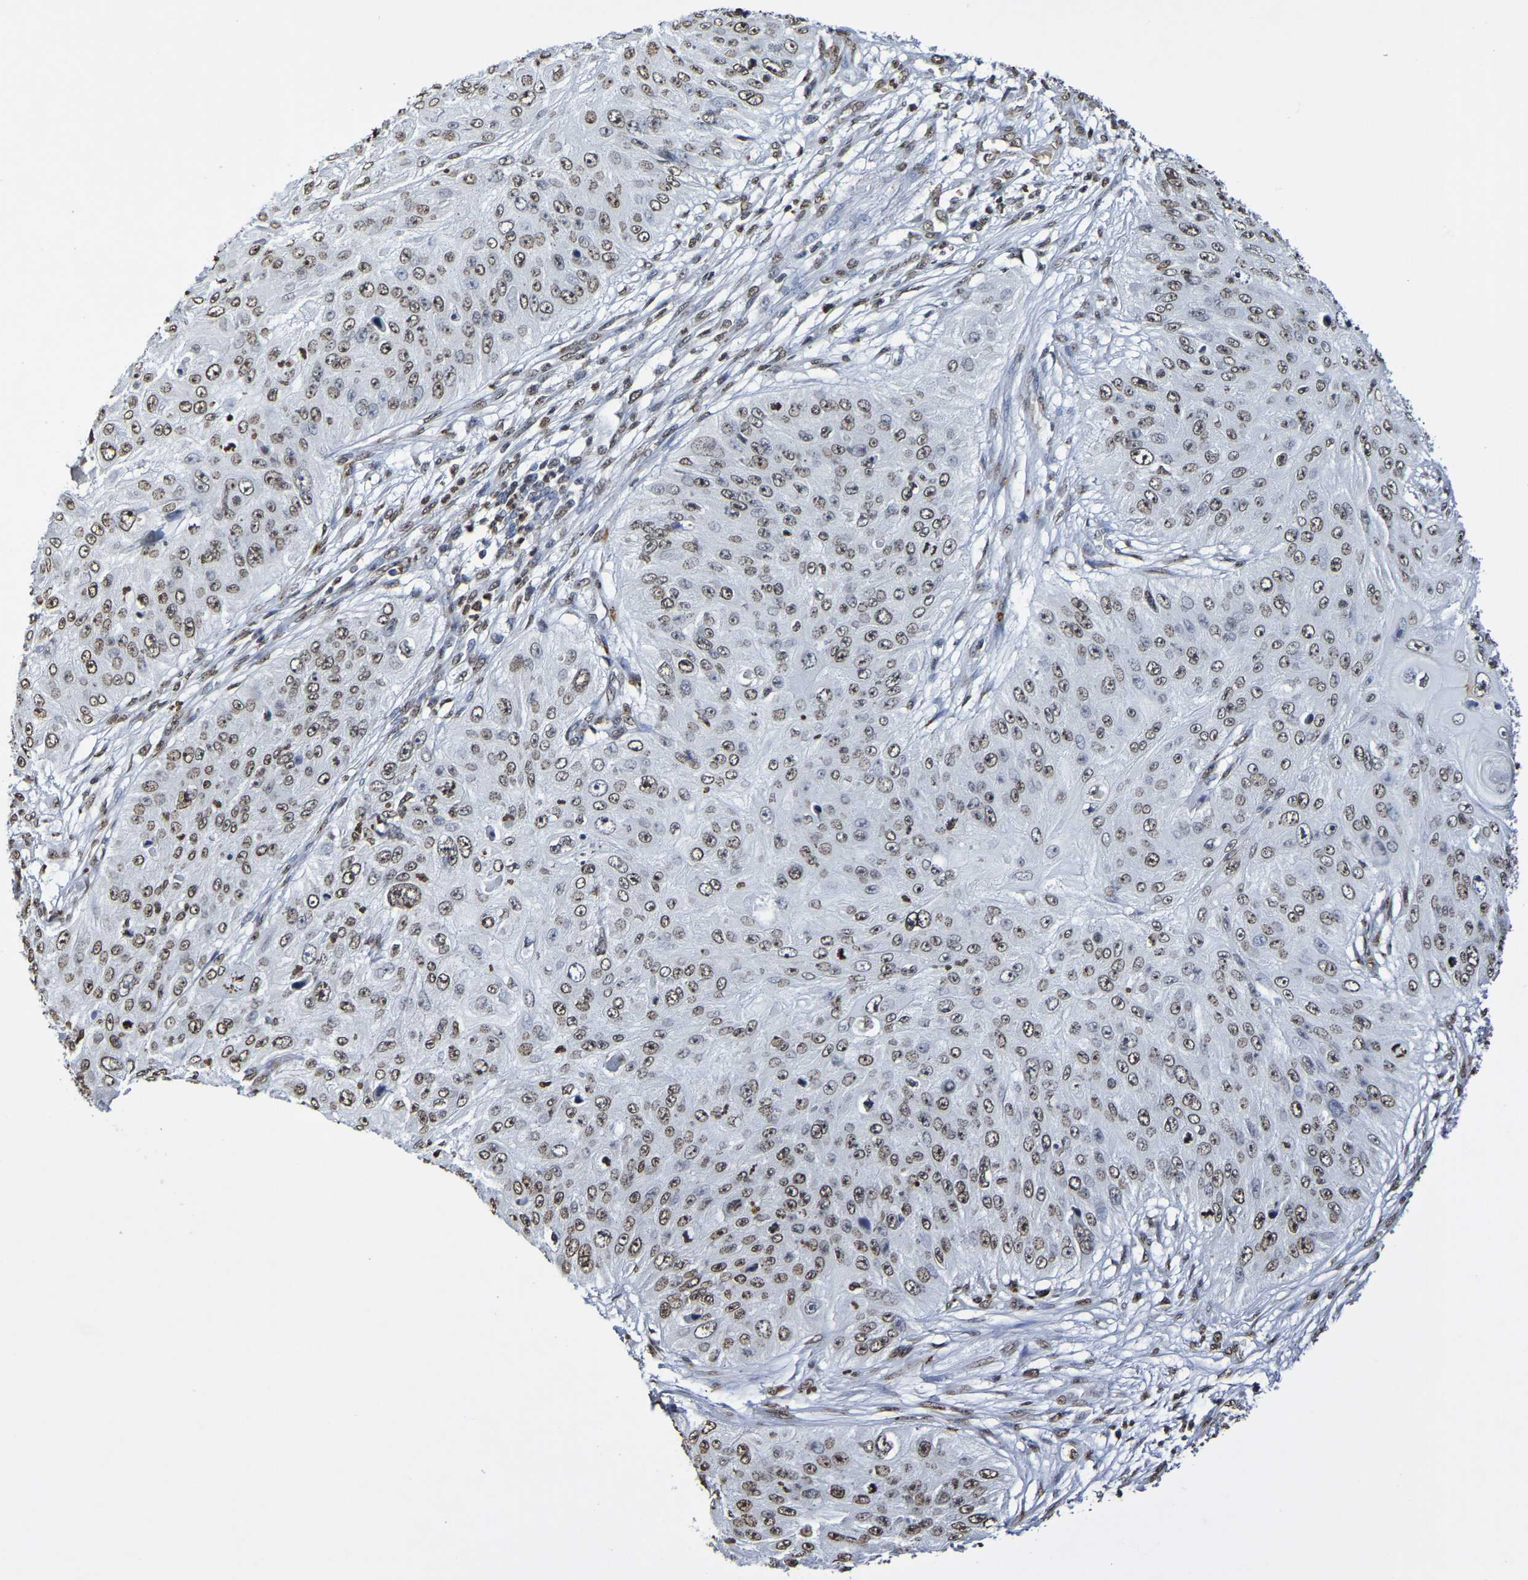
{"staining": {"intensity": "weak", "quantity": ">75%", "location": "nuclear"}, "tissue": "skin cancer", "cell_type": "Tumor cells", "image_type": "cancer", "snomed": [{"axis": "morphology", "description": "Squamous cell carcinoma, NOS"}, {"axis": "topography", "description": "Skin"}], "caption": "A low amount of weak nuclear expression is present in approximately >75% of tumor cells in skin squamous cell carcinoma tissue.", "gene": "ATF4", "patient": {"sex": "female", "age": 80}}